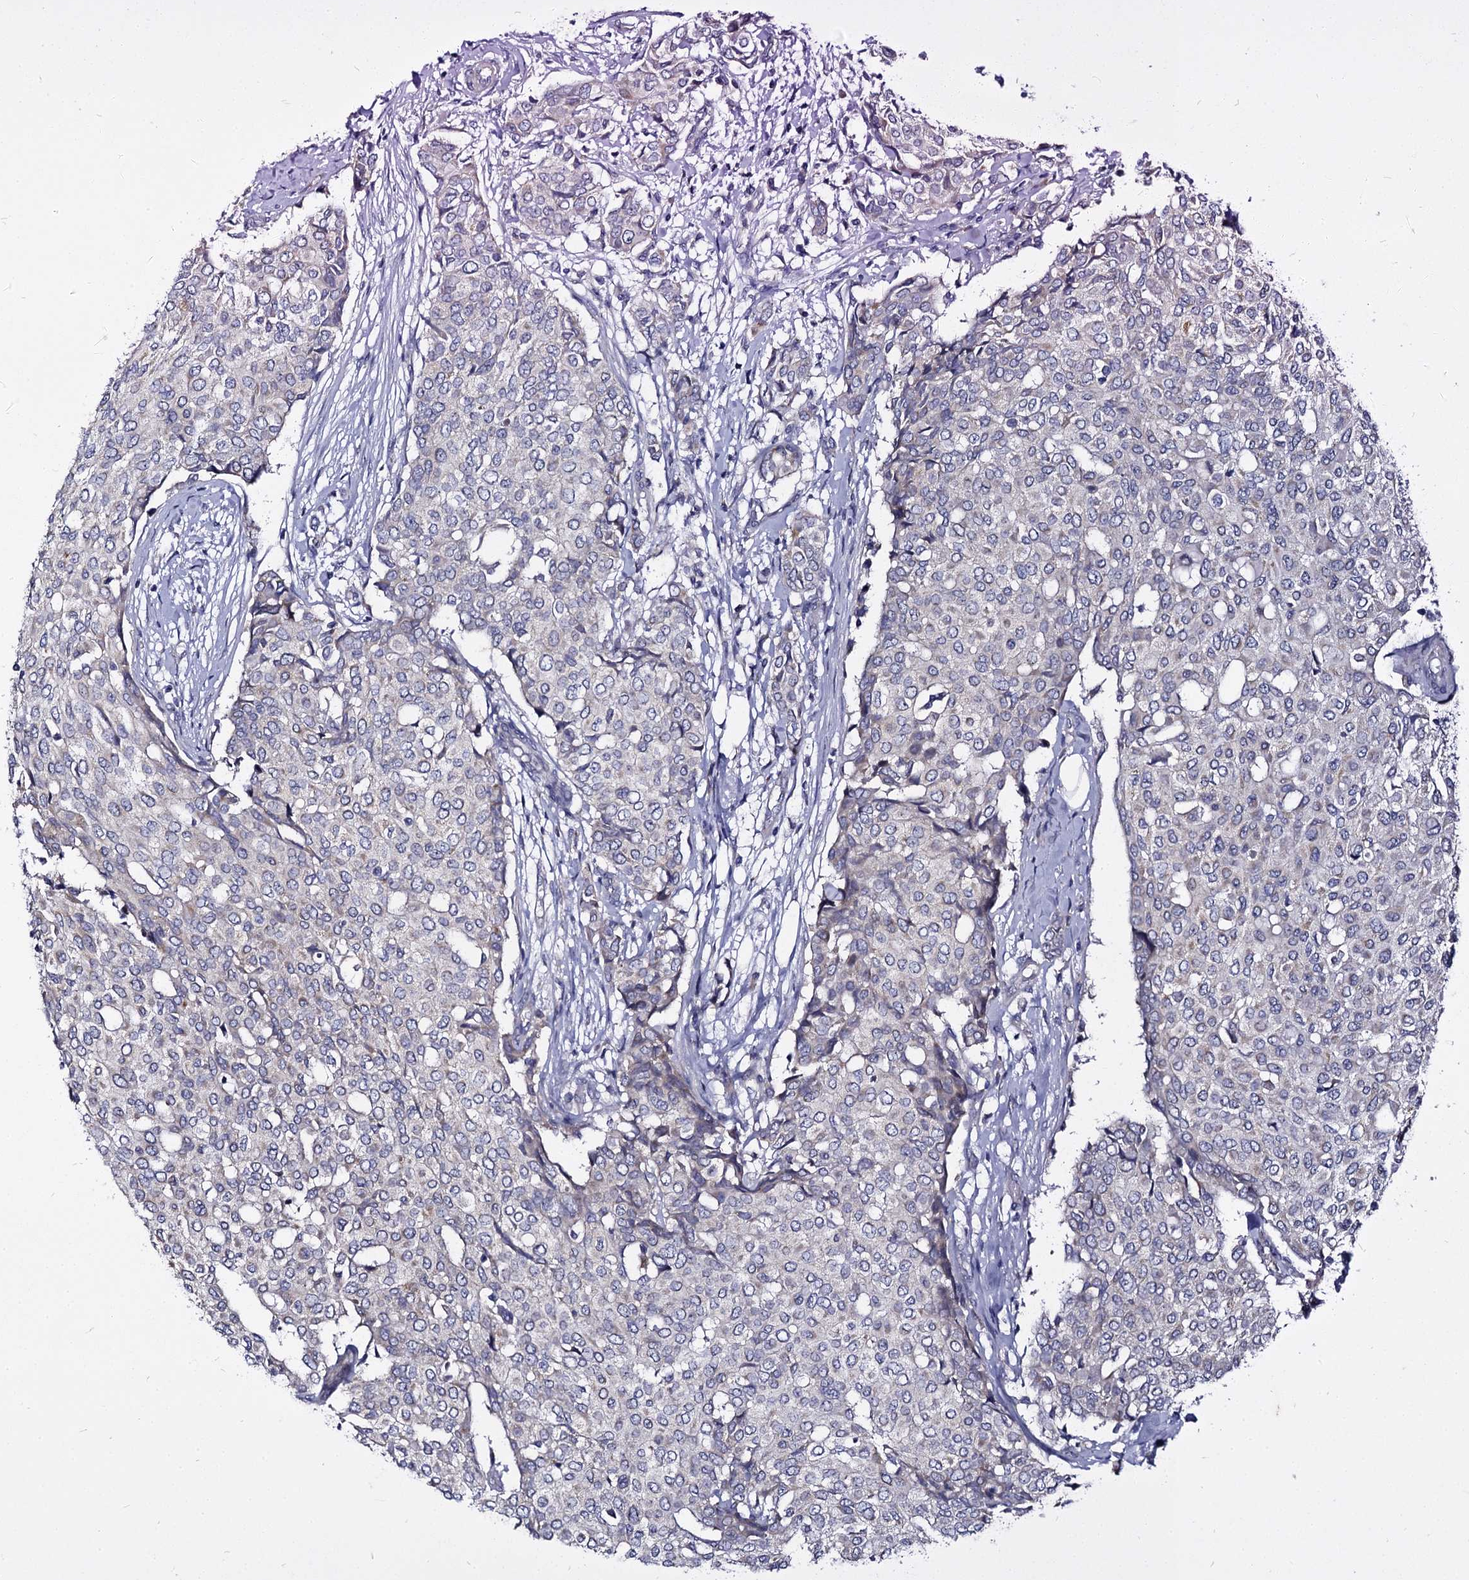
{"staining": {"intensity": "negative", "quantity": "none", "location": "none"}, "tissue": "breast cancer", "cell_type": "Tumor cells", "image_type": "cancer", "snomed": [{"axis": "morphology", "description": "Lobular carcinoma"}, {"axis": "topography", "description": "Breast"}], "caption": "Immunohistochemistry photomicrograph of lobular carcinoma (breast) stained for a protein (brown), which exhibits no staining in tumor cells.", "gene": "PANX2", "patient": {"sex": "female", "age": 51}}